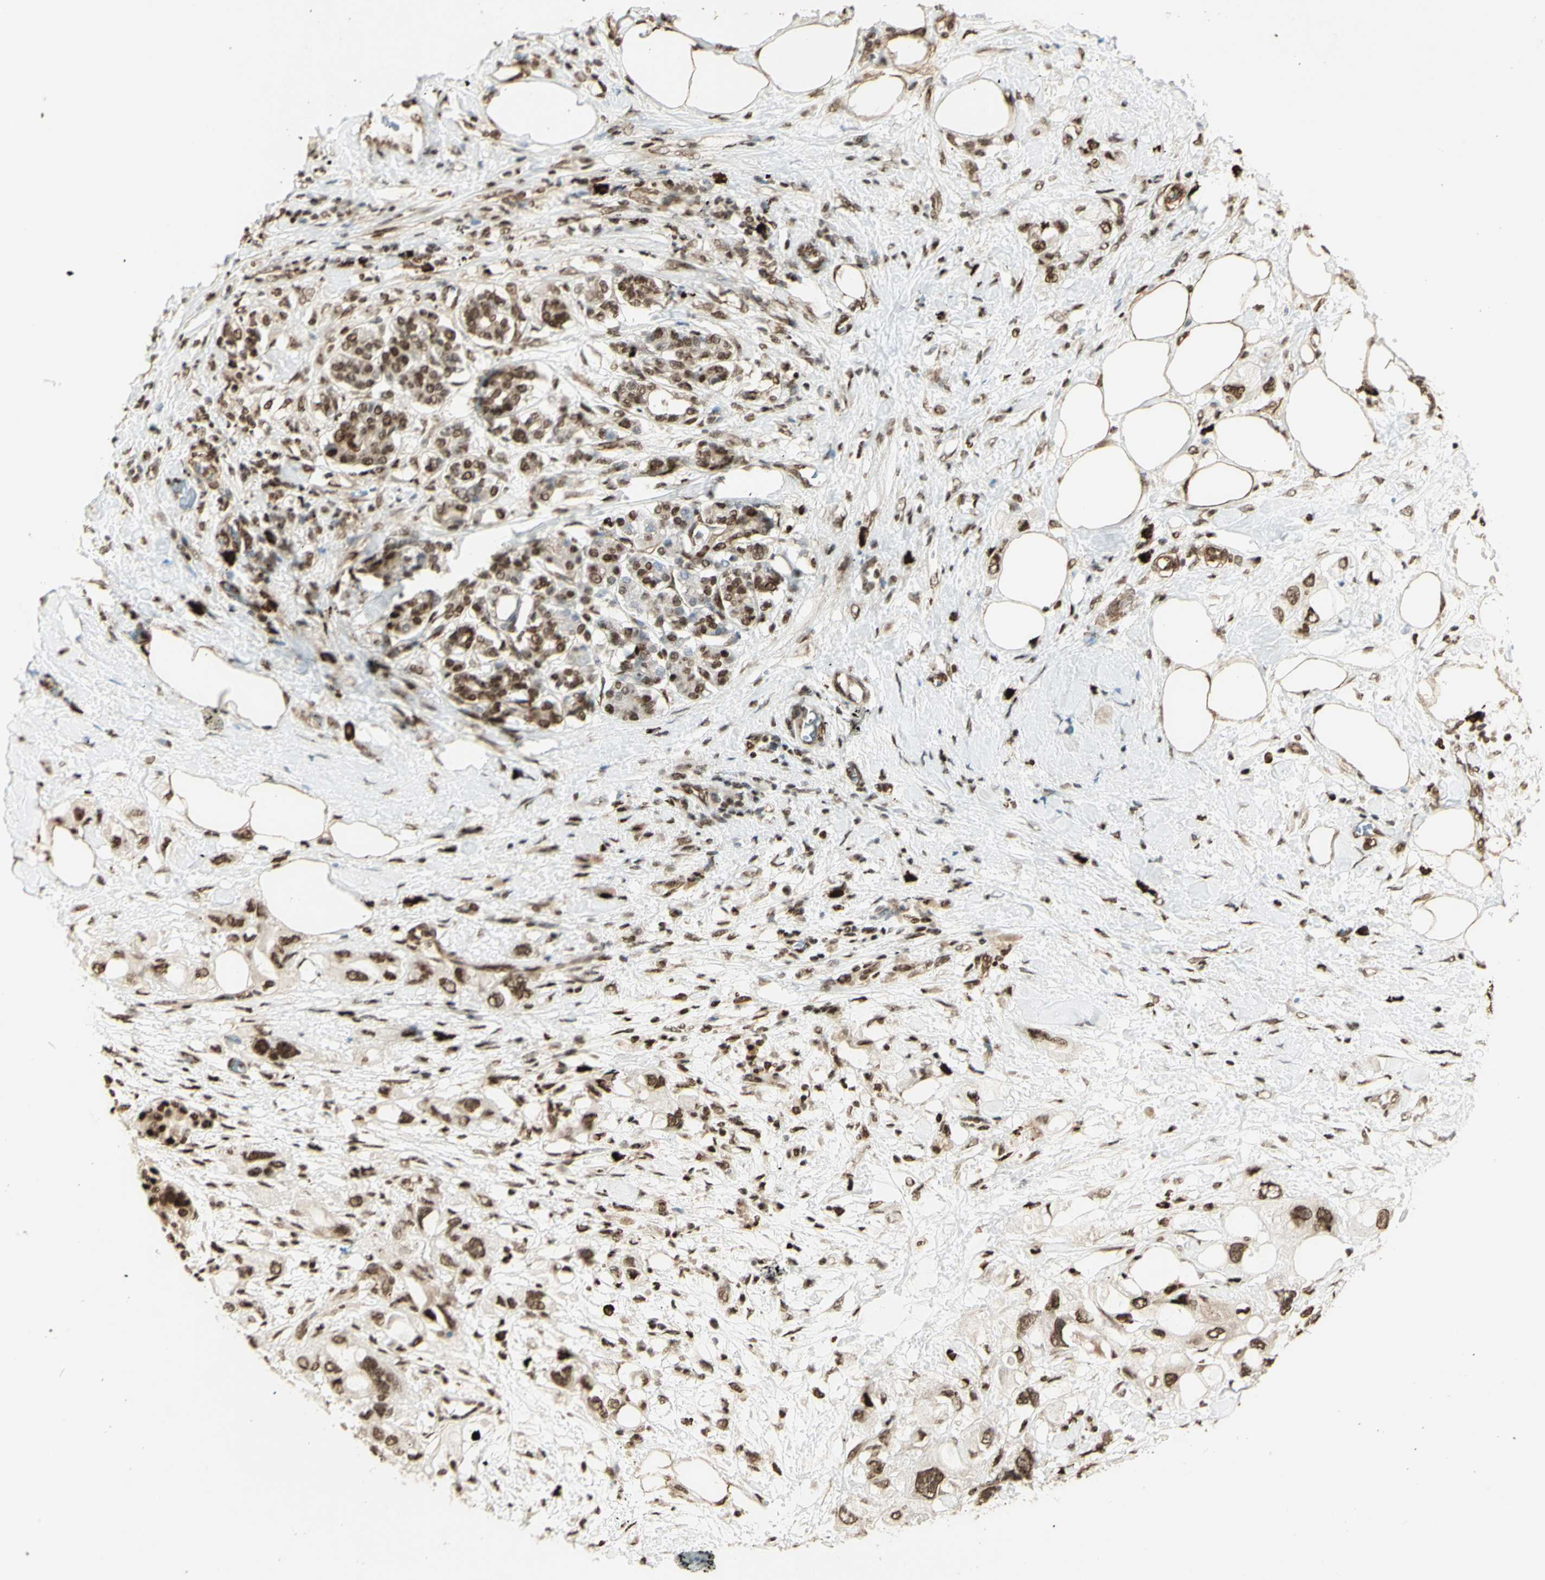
{"staining": {"intensity": "moderate", "quantity": ">75%", "location": "nuclear"}, "tissue": "pancreatic cancer", "cell_type": "Tumor cells", "image_type": "cancer", "snomed": [{"axis": "morphology", "description": "Adenocarcinoma, NOS"}, {"axis": "topography", "description": "Pancreas"}], "caption": "DAB (3,3'-diaminobenzidine) immunohistochemical staining of human pancreatic cancer displays moderate nuclear protein positivity in about >75% of tumor cells.", "gene": "ZMYM6", "patient": {"sex": "female", "age": 56}}